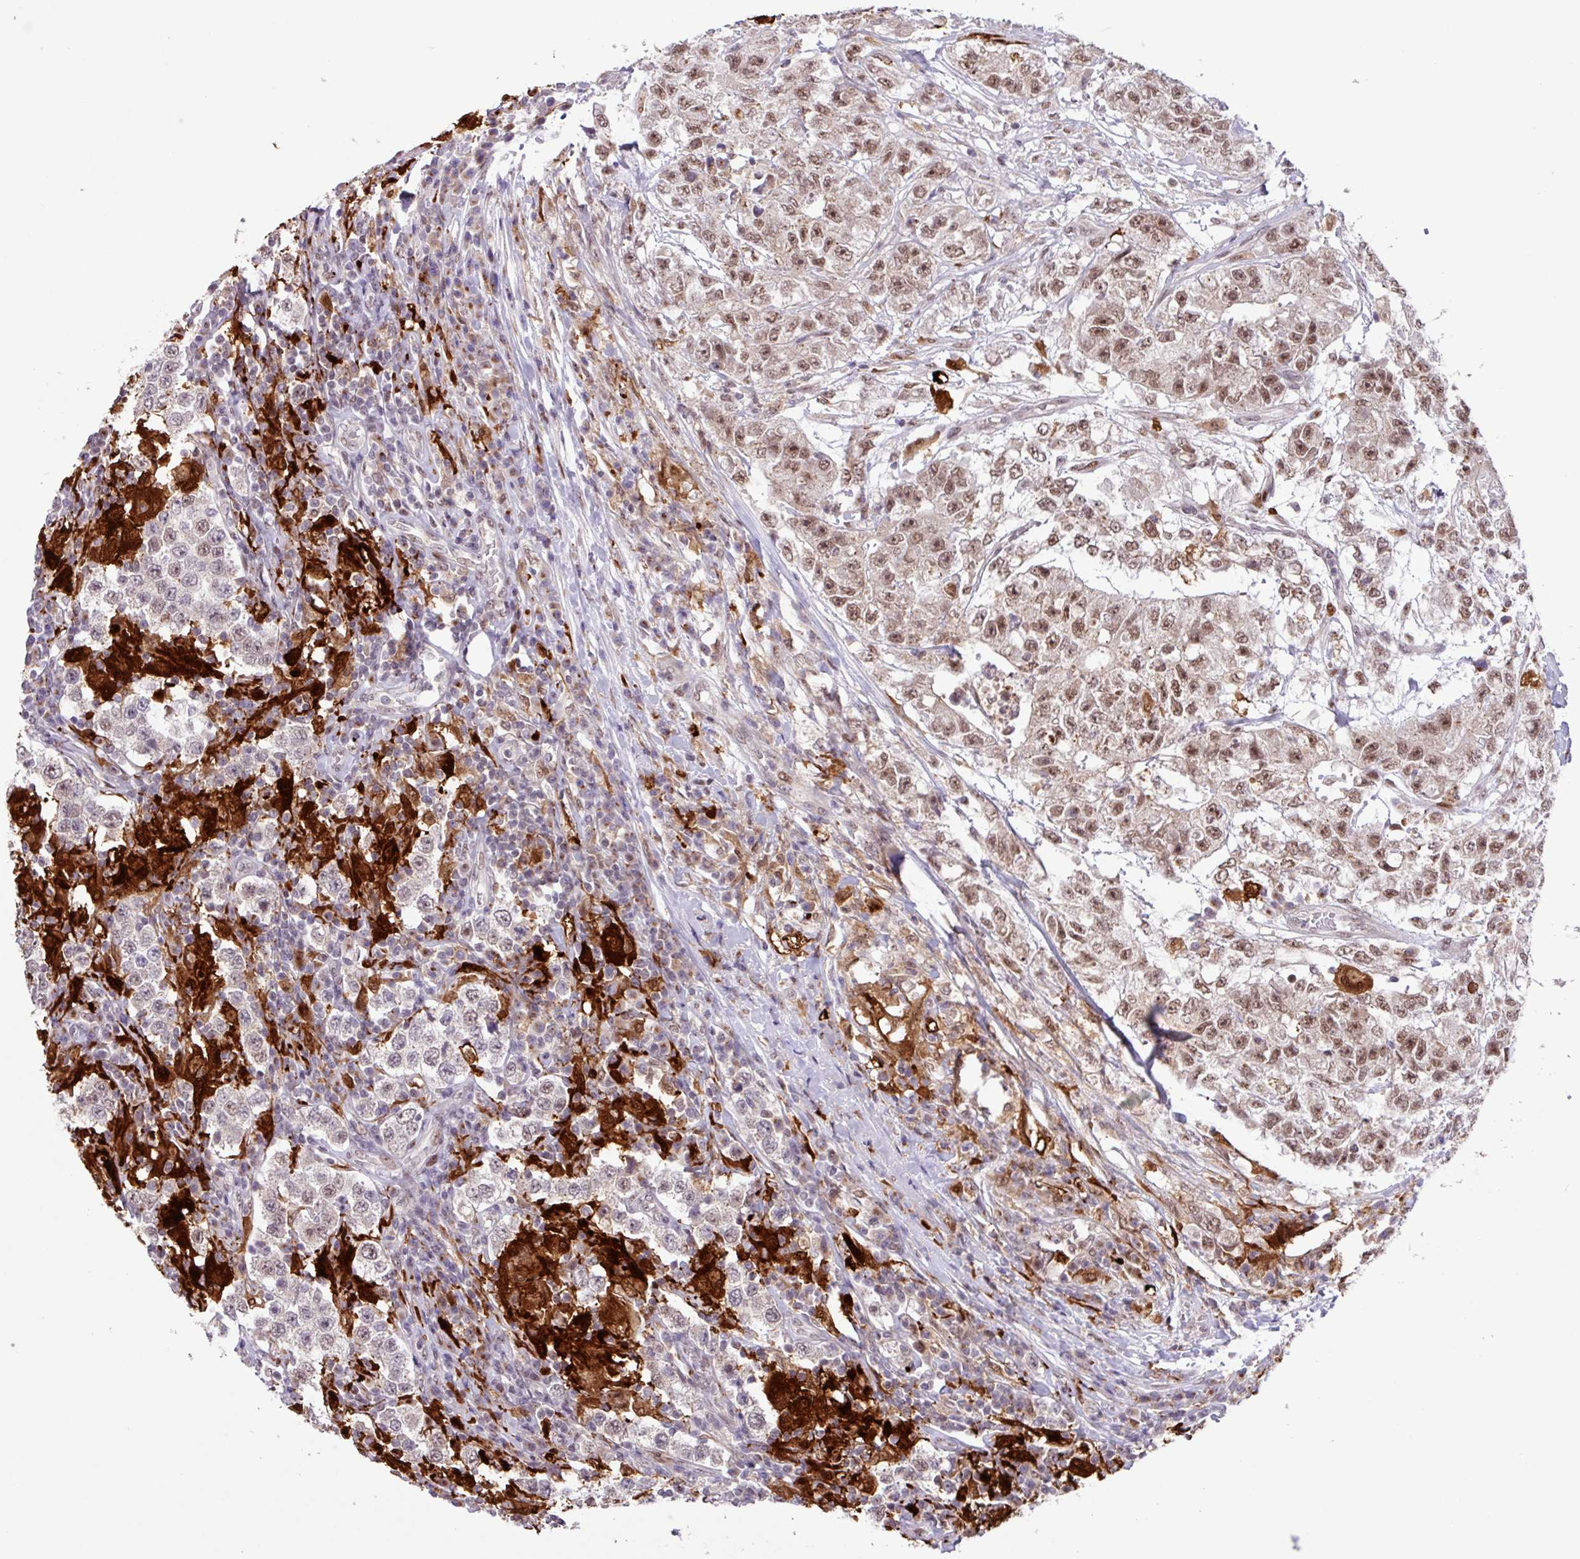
{"staining": {"intensity": "moderate", "quantity": "25%-75%", "location": "nuclear"}, "tissue": "testis cancer", "cell_type": "Tumor cells", "image_type": "cancer", "snomed": [{"axis": "morphology", "description": "Seminoma, NOS"}, {"axis": "morphology", "description": "Carcinoma, Embryonal, NOS"}, {"axis": "topography", "description": "Testis"}], "caption": "Approximately 25%-75% of tumor cells in testis cancer demonstrate moderate nuclear protein staining as visualized by brown immunohistochemical staining.", "gene": "BRD3", "patient": {"sex": "male", "age": 41}}